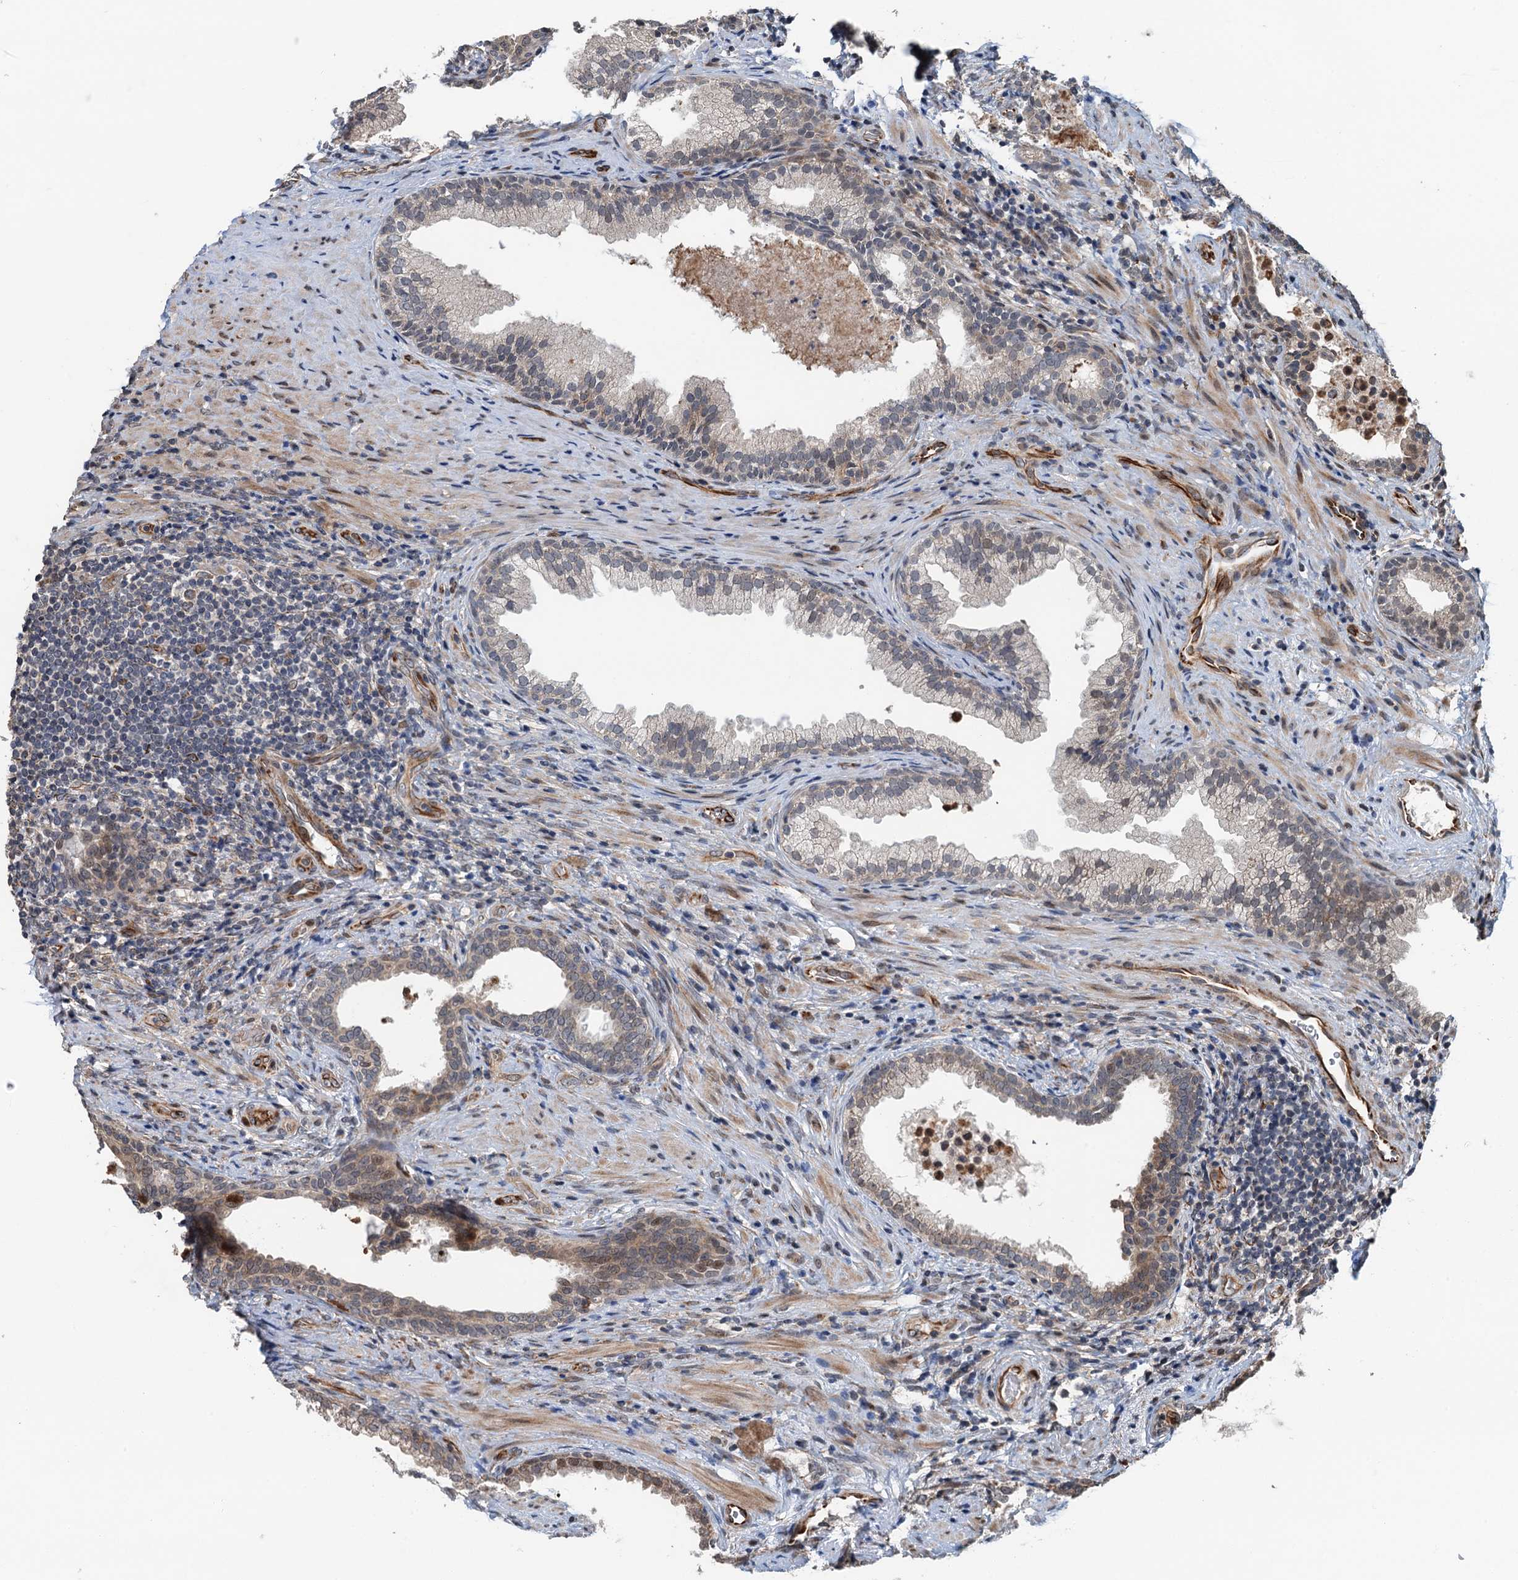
{"staining": {"intensity": "weak", "quantity": "<25%", "location": "cytoplasmic/membranous,nuclear"}, "tissue": "prostate", "cell_type": "Glandular cells", "image_type": "normal", "snomed": [{"axis": "morphology", "description": "Normal tissue, NOS"}, {"axis": "topography", "description": "Prostate"}], "caption": "Prostate stained for a protein using immunohistochemistry (IHC) reveals no staining glandular cells.", "gene": "WHAMM", "patient": {"sex": "male", "age": 76}}